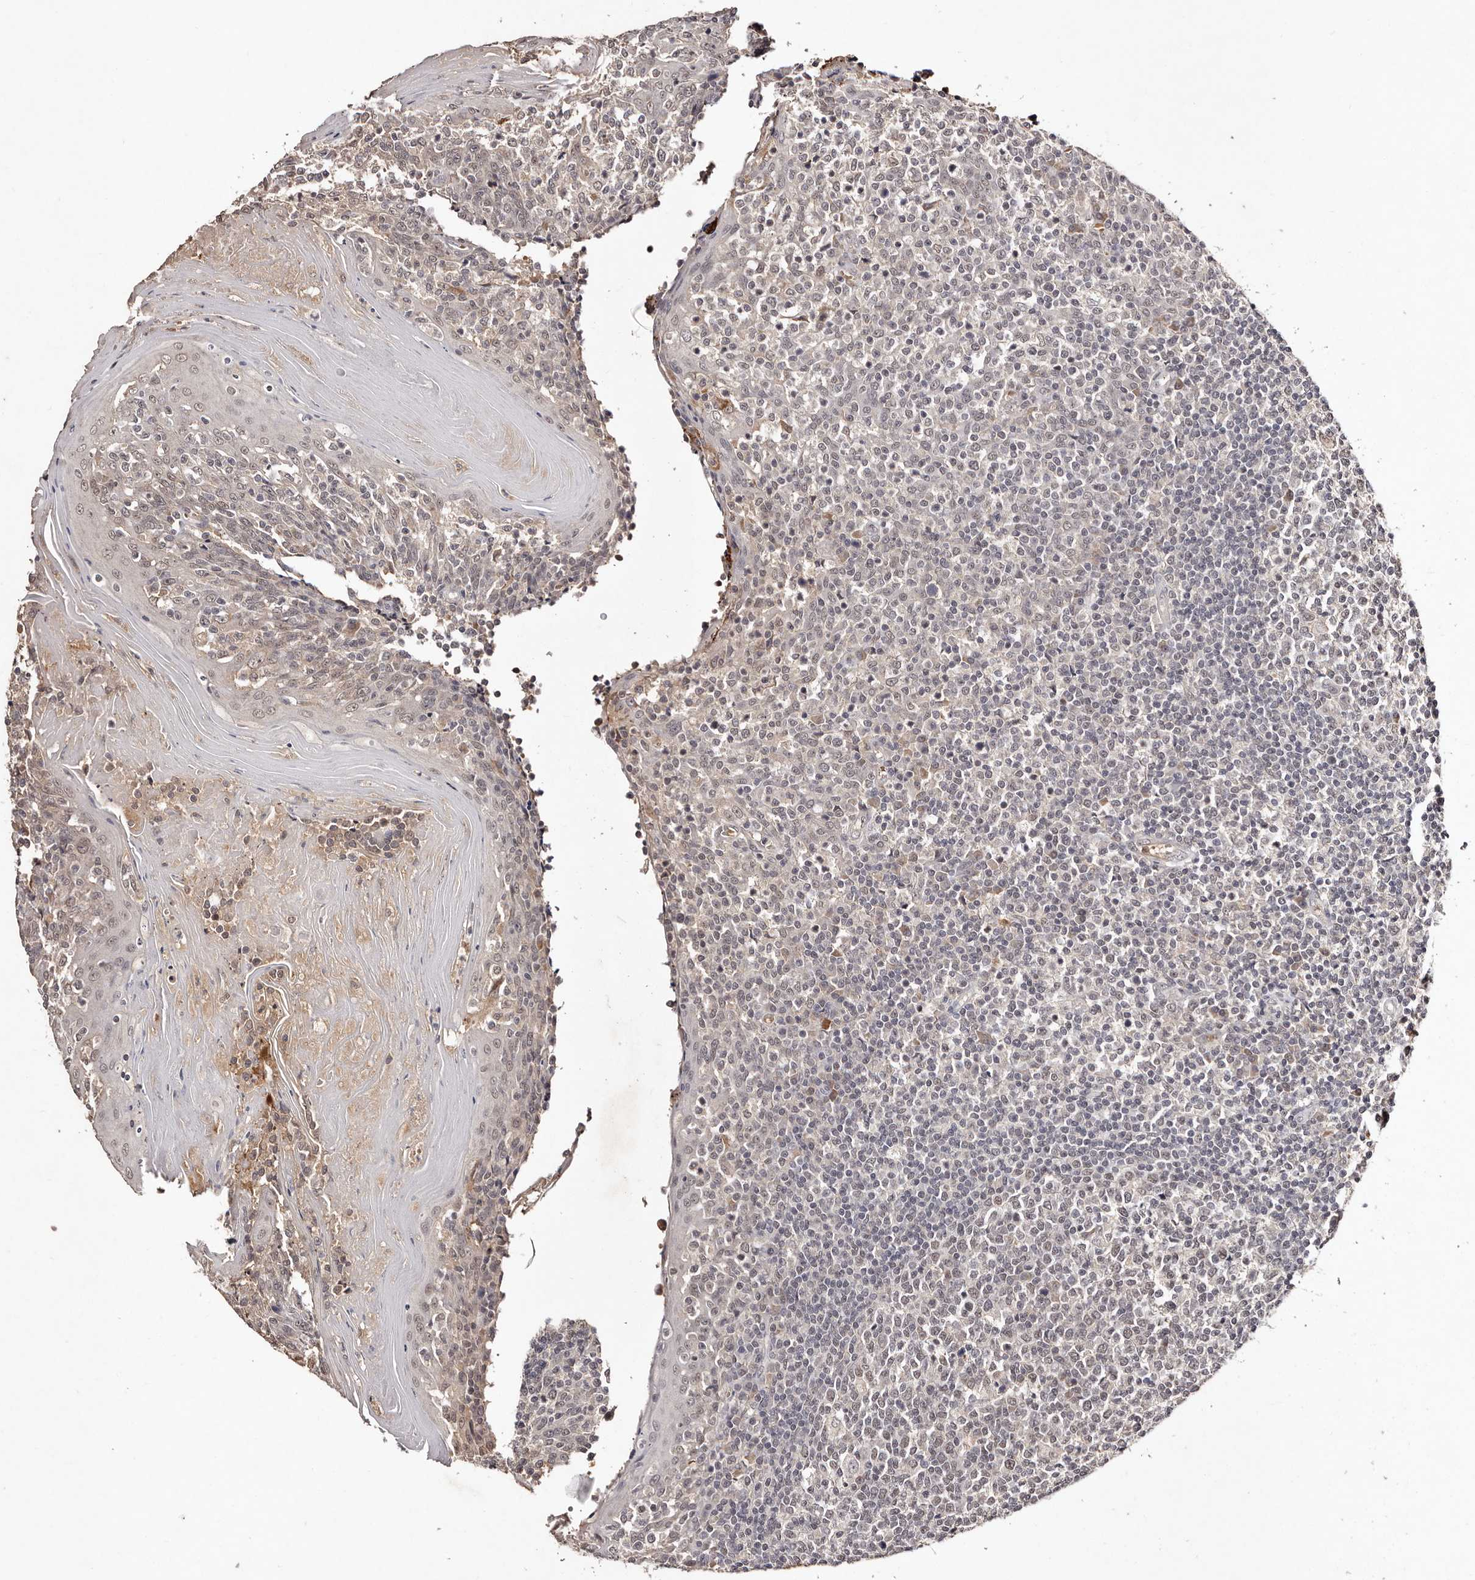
{"staining": {"intensity": "weak", "quantity": "25%-75%", "location": "nuclear"}, "tissue": "tonsil", "cell_type": "Germinal center cells", "image_type": "normal", "snomed": [{"axis": "morphology", "description": "Normal tissue, NOS"}, {"axis": "topography", "description": "Tonsil"}], "caption": "About 25%-75% of germinal center cells in normal human tonsil show weak nuclear protein expression as visualized by brown immunohistochemical staining.", "gene": "BICRAL", "patient": {"sex": "female", "age": 19}}